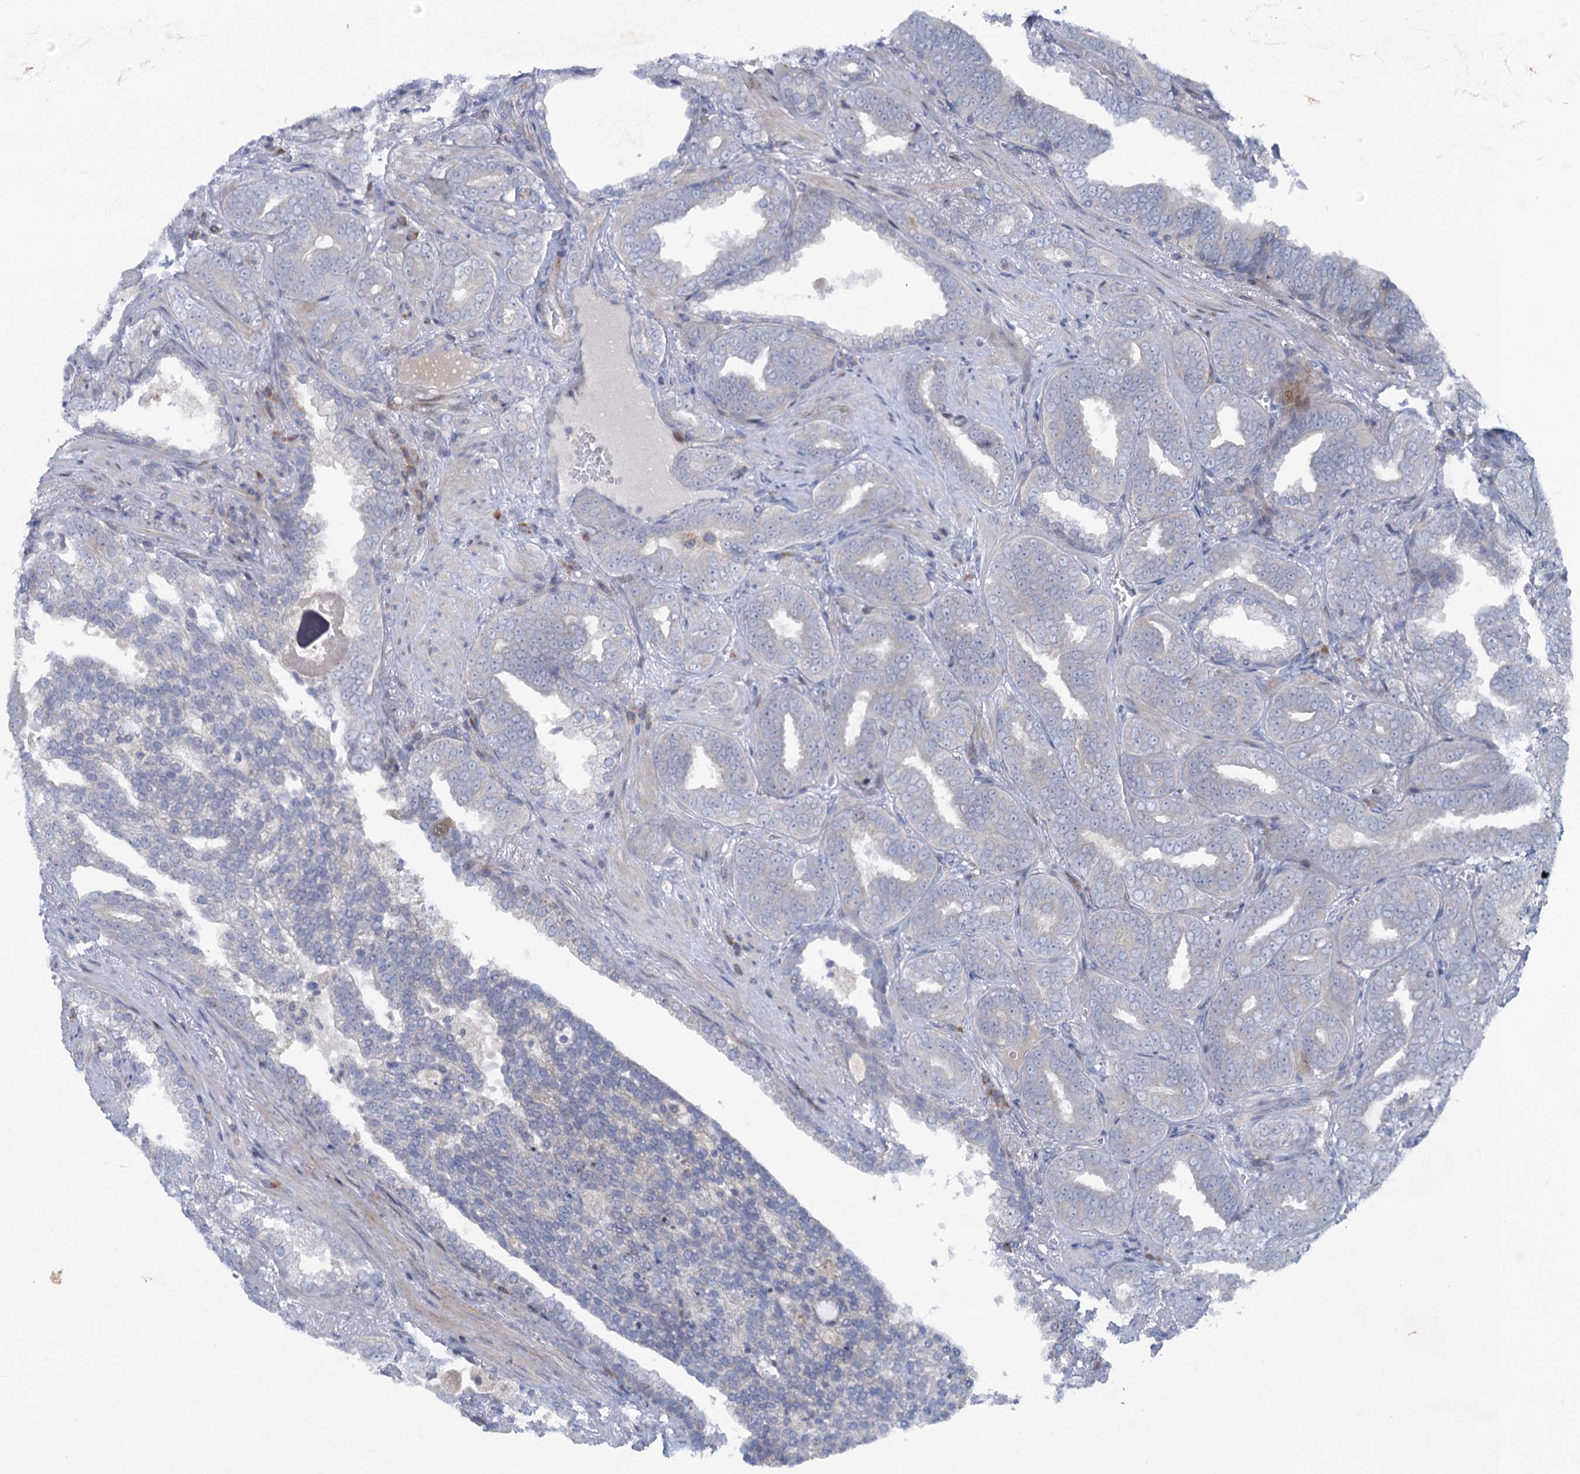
{"staining": {"intensity": "negative", "quantity": "none", "location": "none"}, "tissue": "prostate cancer", "cell_type": "Tumor cells", "image_type": "cancer", "snomed": [{"axis": "morphology", "description": "Adenocarcinoma, High grade"}, {"axis": "topography", "description": "Prostate and seminal vesicle, NOS"}], "caption": "This is an immunohistochemistry (IHC) histopathology image of prostate high-grade adenocarcinoma. There is no staining in tumor cells.", "gene": "QPCTL", "patient": {"sex": "male", "age": 67}}